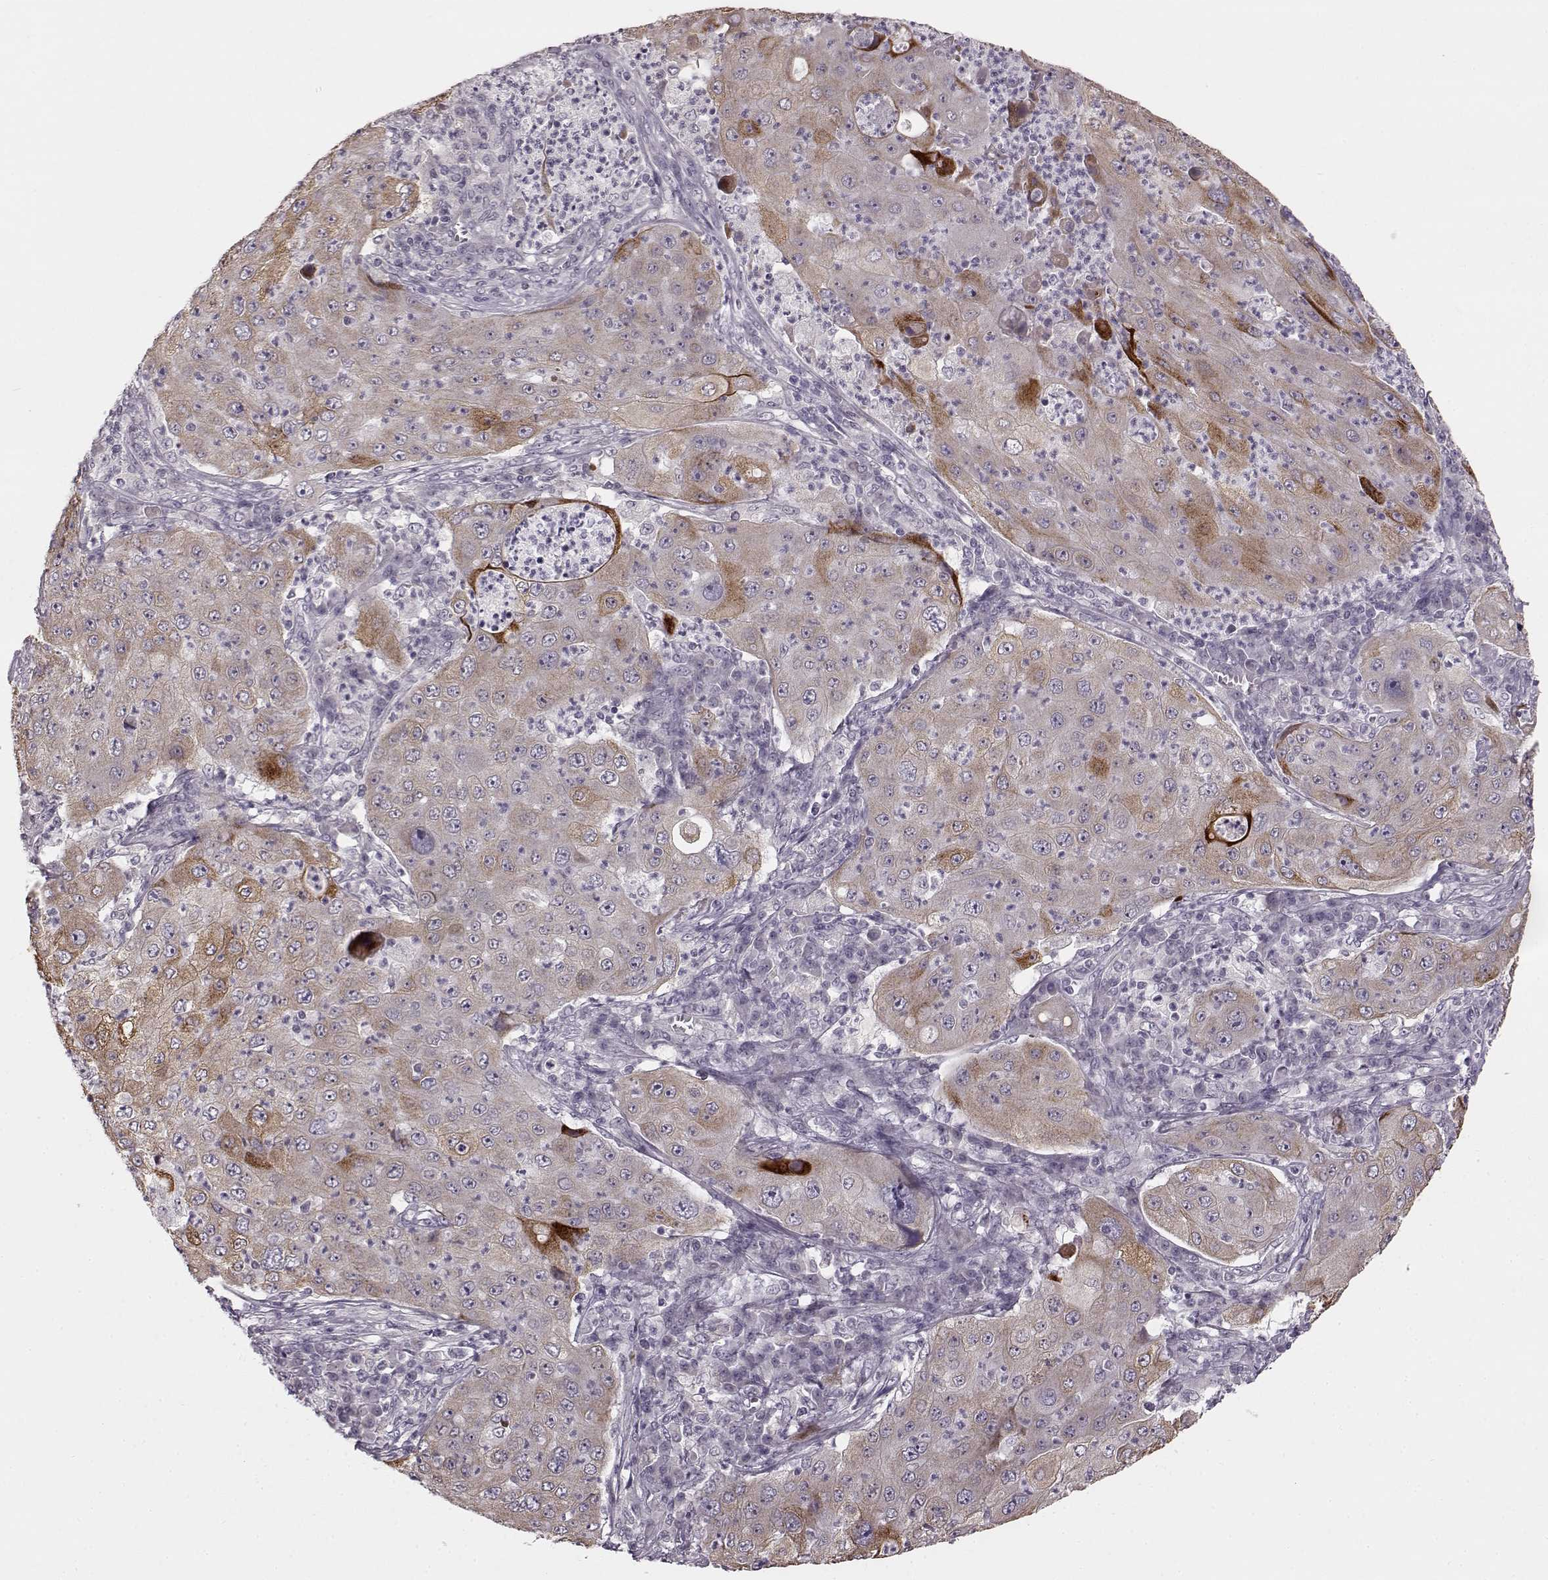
{"staining": {"intensity": "moderate", "quantity": "<25%", "location": "cytoplasmic/membranous"}, "tissue": "lung cancer", "cell_type": "Tumor cells", "image_type": "cancer", "snomed": [{"axis": "morphology", "description": "Squamous cell carcinoma, NOS"}, {"axis": "topography", "description": "Lung"}], "caption": "A brown stain highlights moderate cytoplasmic/membranous positivity of a protein in human lung cancer (squamous cell carcinoma) tumor cells.", "gene": "MAP6D1", "patient": {"sex": "female", "age": 59}}